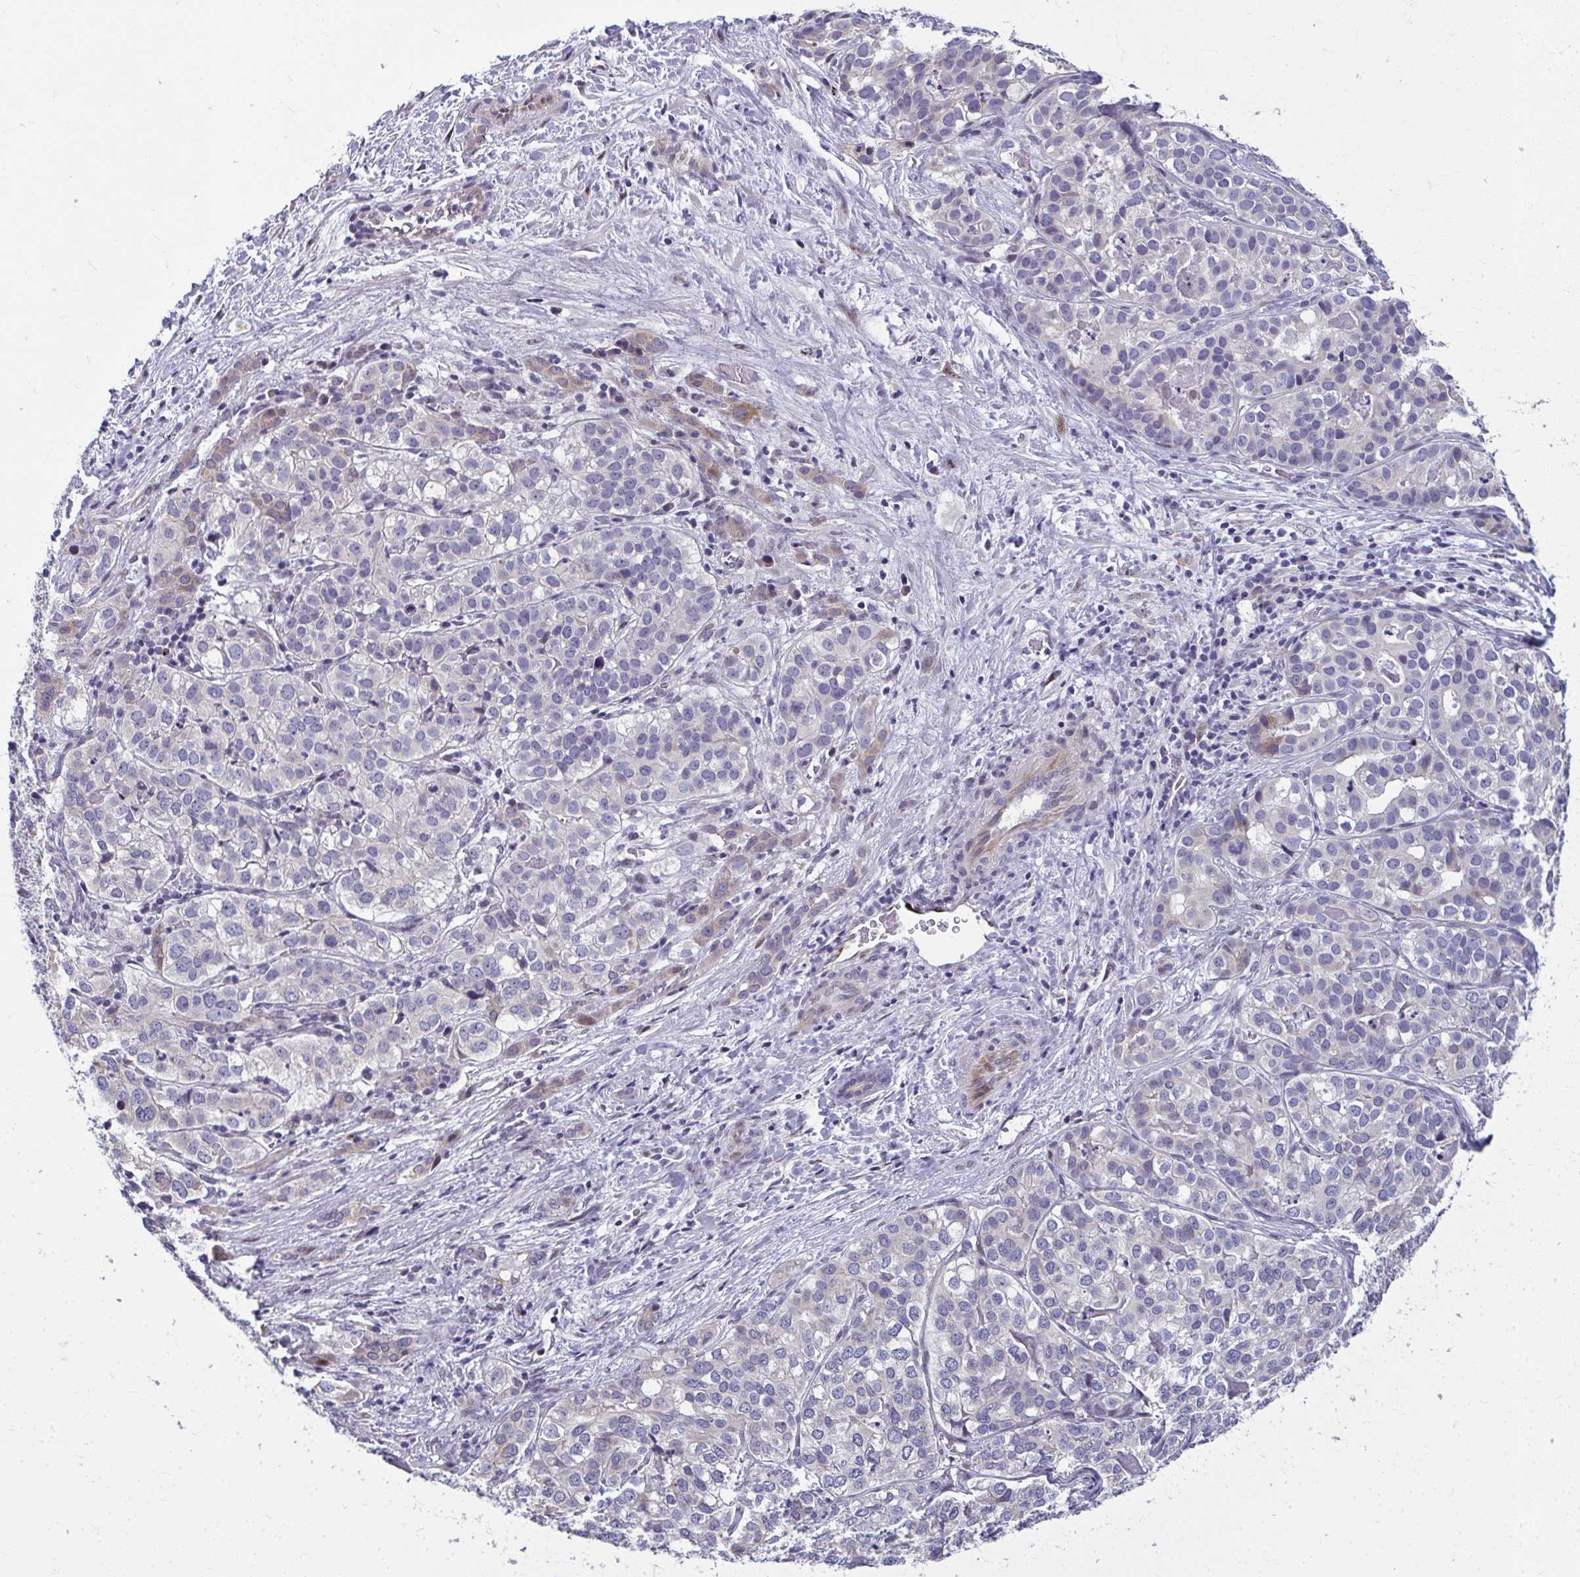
{"staining": {"intensity": "negative", "quantity": "none", "location": "none"}, "tissue": "liver cancer", "cell_type": "Tumor cells", "image_type": "cancer", "snomed": [{"axis": "morphology", "description": "Cholangiocarcinoma"}, {"axis": "topography", "description": "Liver"}], "caption": "Immunohistochemistry (IHC) image of cholangiocarcinoma (liver) stained for a protein (brown), which demonstrates no expression in tumor cells.", "gene": "ODF1", "patient": {"sex": "male", "age": 56}}